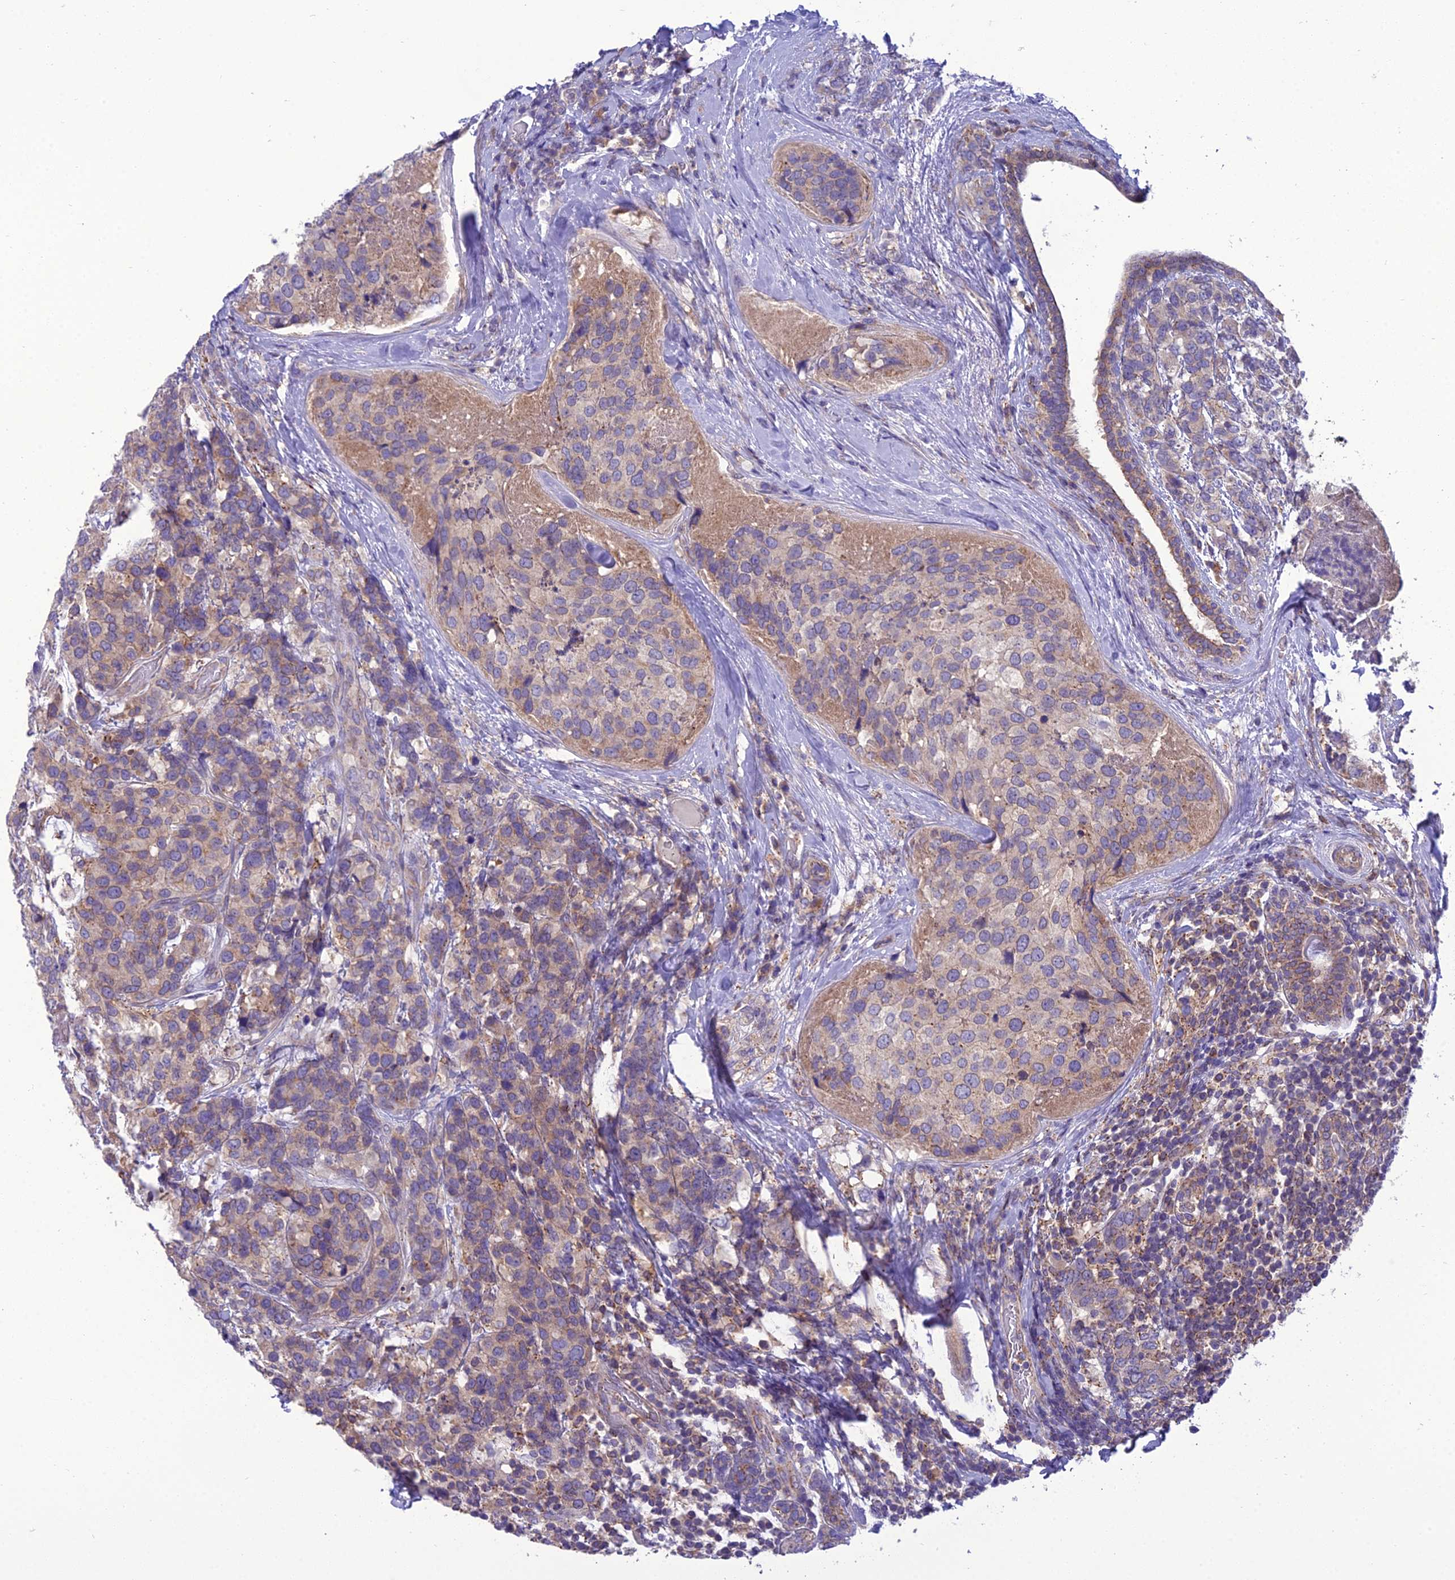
{"staining": {"intensity": "moderate", "quantity": "<25%", "location": "cytoplasmic/membranous"}, "tissue": "breast cancer", "cell_type": "Tumor cells", "image_type": "cancer", "snomed": [{"axis": "morphology", "description": "Lobular carcinoma"}, {"axis": "topography", "description": "Breast"}], "caption": "The histopathology image shows immunohistochemical staining of breast cancer. There is moderate cytoplasmic/membranous expression is appreciated in about <25% of tumor cells. (DAB IHC with brightfield microscopy, high magnification).", "gene": "GOLPH3", "patient": {"sex": "female", "age": 59}}